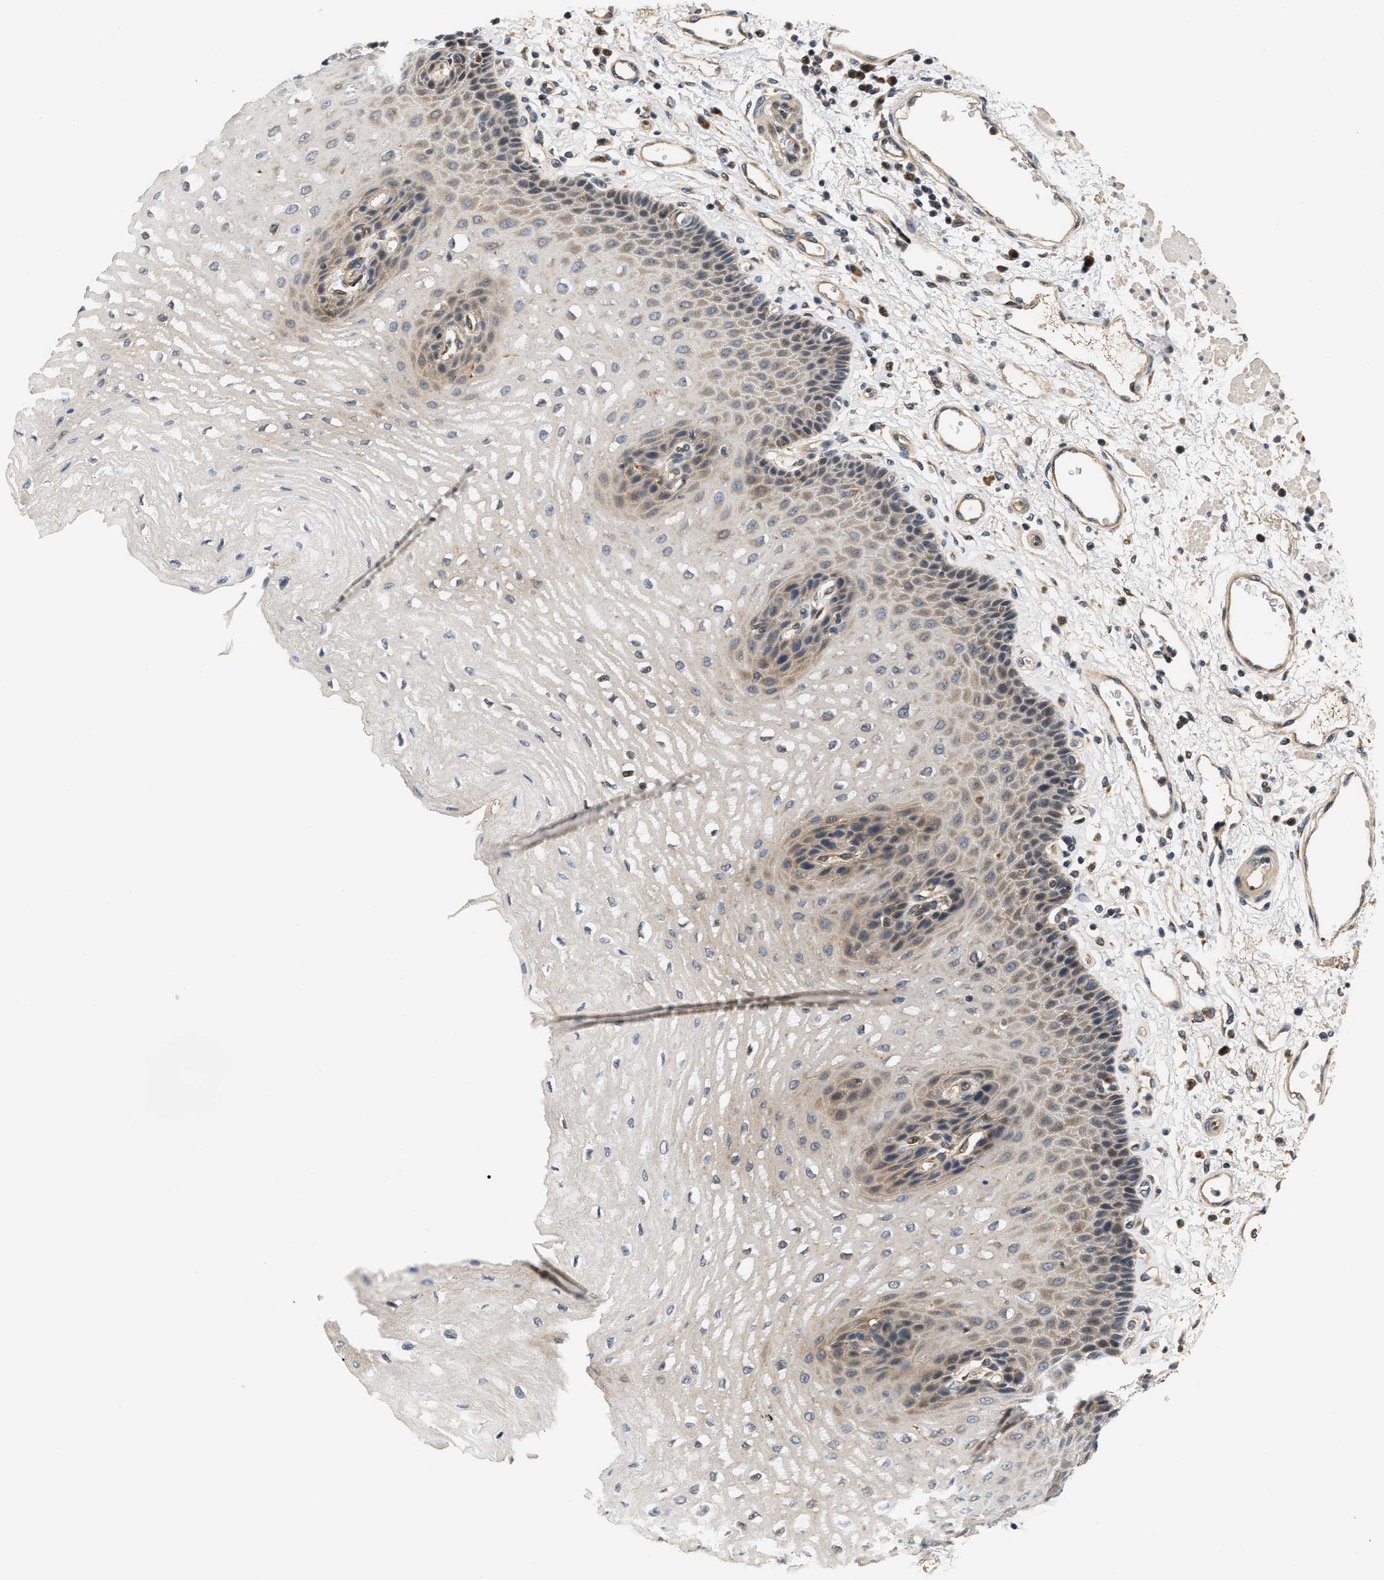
{"staining": {"intensity": "moderate", "quantity": "25%-75%", "location": "cytoplasmic/membranous"}, "tissue": "esophagus", "cell_type": "Squamous epithelial cells", "image_type": "normal", "snomed": [{"axis": "morphology", "description": "Normal tissue, NOS"}, {"axis": "topography", "description": "Esophagus"}], "caption": "Esophagus stained with DAB (3,3'-diaminobenzidine) immunohistochemistry shows medium levels of moderate cytoplasmic/membranous expression in about 25%-75% of squamous epithelial cells.", "gene": "TNIP2", "patient": {"sex": "male", "age": 54}}